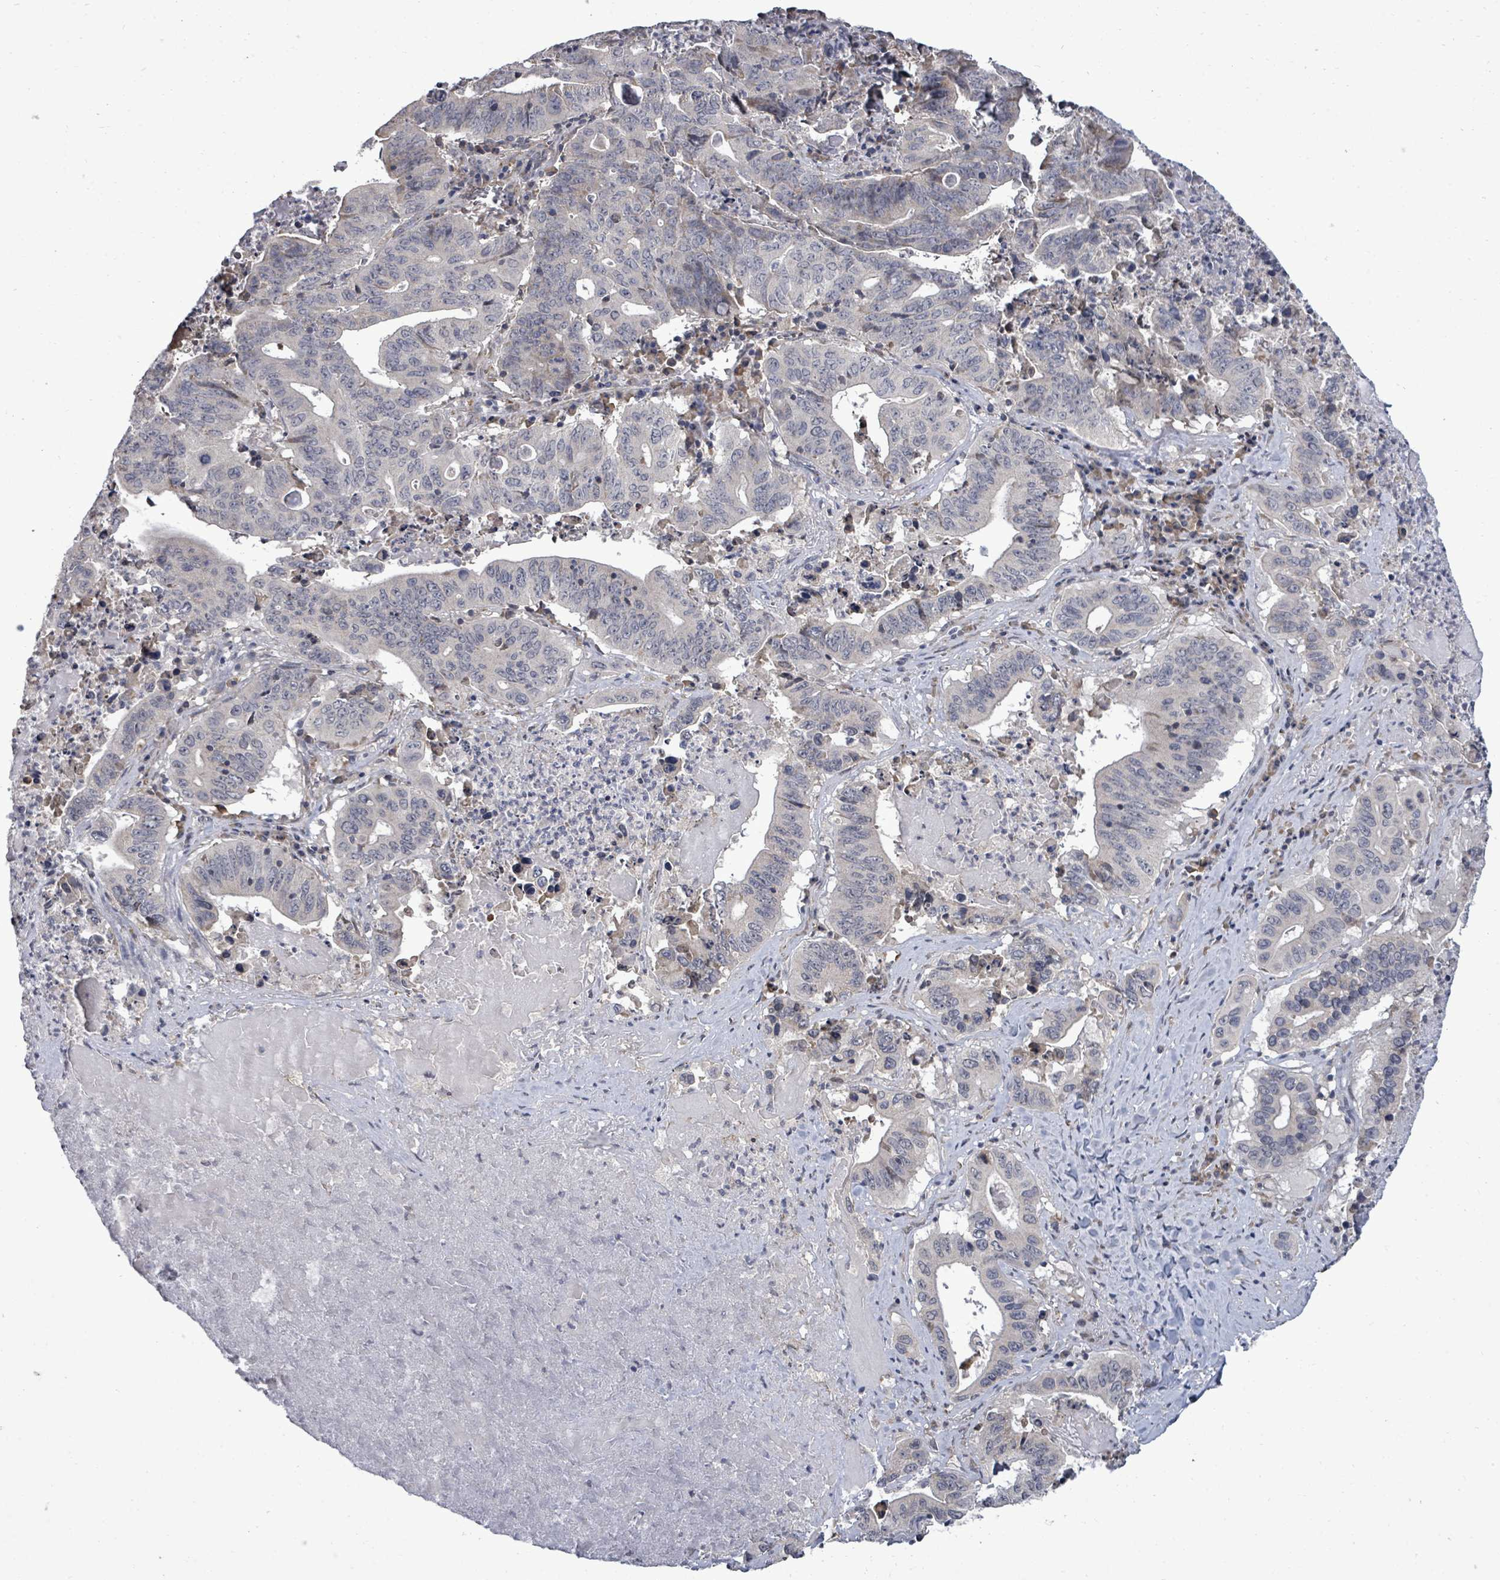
{"staining": {"intensity": "negative", "quantity": "none", "location": "none"}, "tissue": "lung cancer", "cell_type": "Tumor cells", "image_type": "cancer", "snomed": [{"axis": "morphology", "description": "Adenocarcinoma, NOS"}, {"axis": "topography", "description": "Lung"}], "caption": "Protein analysis of lung cancer exhibits no significant expression in tumor cells.", "gene": "POMGNT2", "patient": {"sex": "female", "age": 60}}